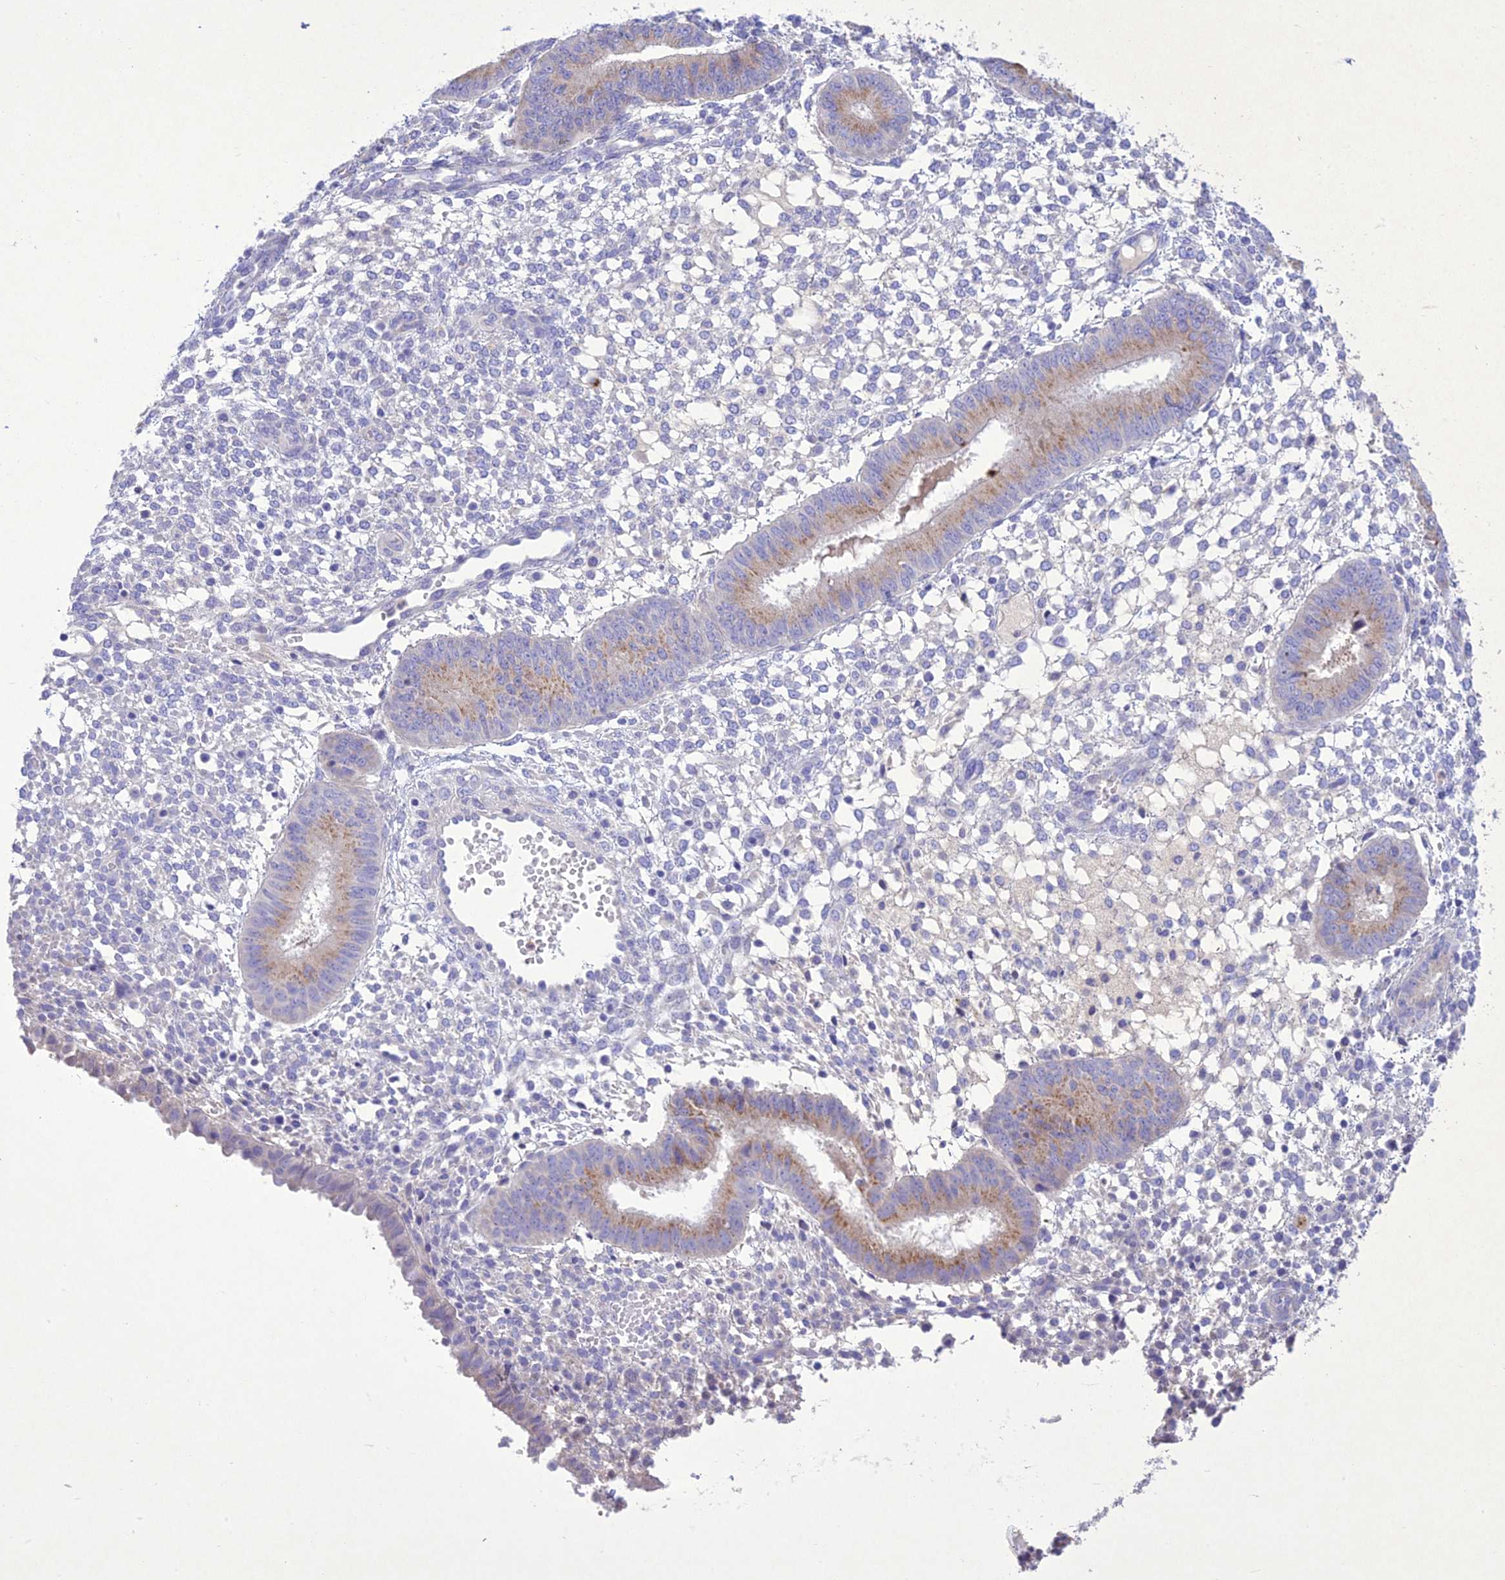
{"staining": {"intensity": "negative", "quantity": "none", "location": "none"}, "tissue": "endometrium", "cell_type": "Cells in endometrial stroma", "image_type": "normal", "snomed": [{"axis": "morphology", "description": "Normal tissue, NOS"}, {"axis": "topography", "description": "Endometrium"}], "caption": "Immunohistochemical staining of unremarkable human endometrium displays no significant expression in cells in endometrial stroma.", "gene": "SLC13A5", "patient": {"sex": "female", "age": 49}}